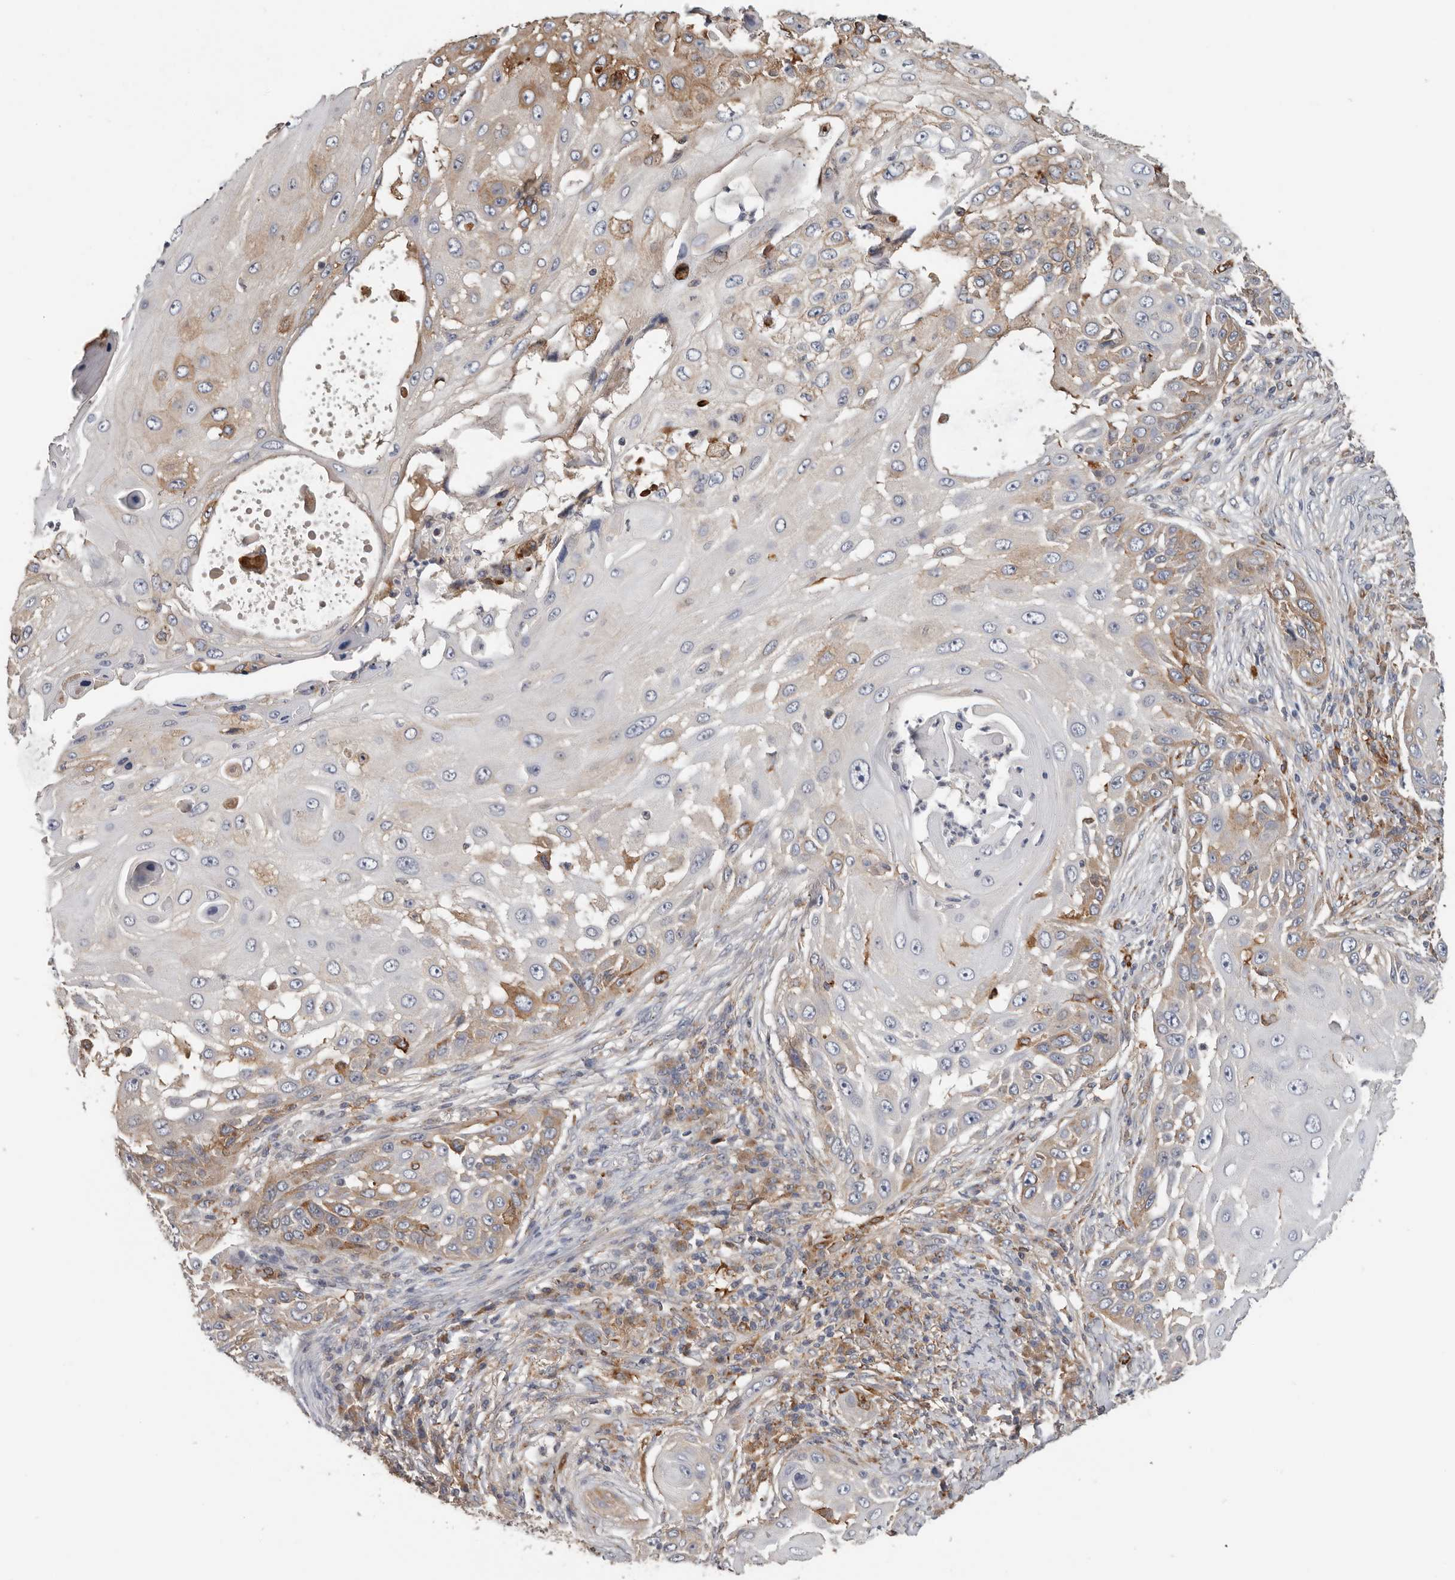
{"staining": {"intensity": "moderate", "quantity": "25%-75%", "location": "cytoplasmic/membranous"}, "tissue": "skin cancer", "cell_type": "Tumor cells", "image_type": "cancer", "snomed": [{"axis": "morphology", "description": "Squamous cell carcinoma, NOS"}, {"axis": "topography", "description": "Skin"}], "caption": "Skin squamous cell carcinoma was stained to show a protein in brown. There is medium levels of moderate cytoplasmic/membranous staining in approximately 25%-75% of tumor cells.", "gene": "TFRC", "patient": {"sex": "female", "age": 44}}